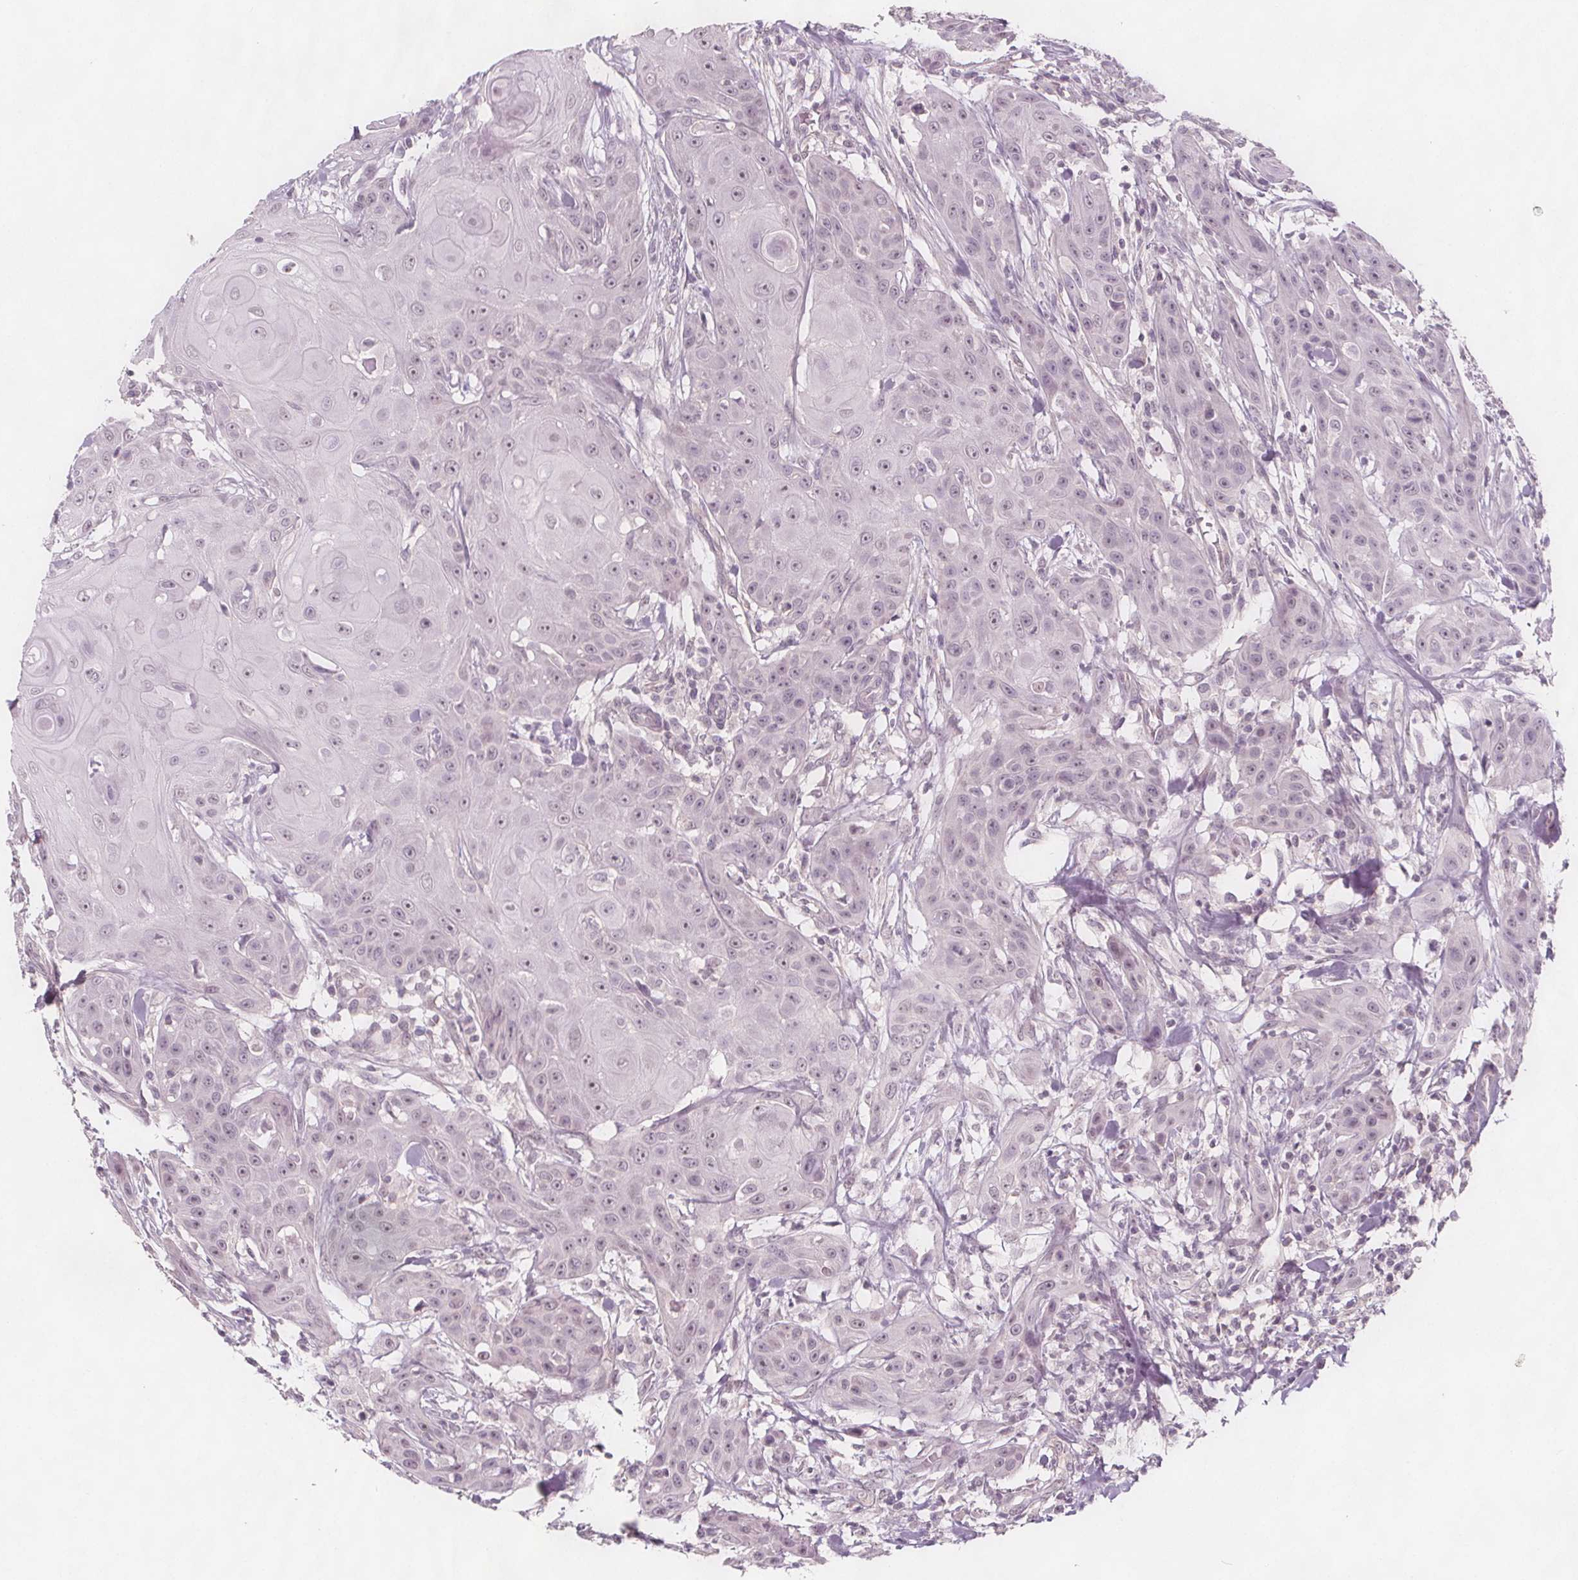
{"staining": {"intensity": "weak", "quantity": "<25%", "location": "nuclear"}, "tissue": "head and neck cancer", "cell_type": "Tumor cells", "image_type": "cancer", "snomed": [{"axis": "morphology", "description": "Squamous cell carcinoma, NOS"}, {"axis": "topography", "description": "Oral tissue"}, {"axis": "topography", "description": "Head-Neck"}], "caption": "DAB (3,3'-diaminobenzidine) immunohistochemical staining of squamous cell carcinoma (head and neck) reveals no significant staining in tumor cells.", "gene": "C1orf167", "patient": {"sex": "female", "age": 55}}